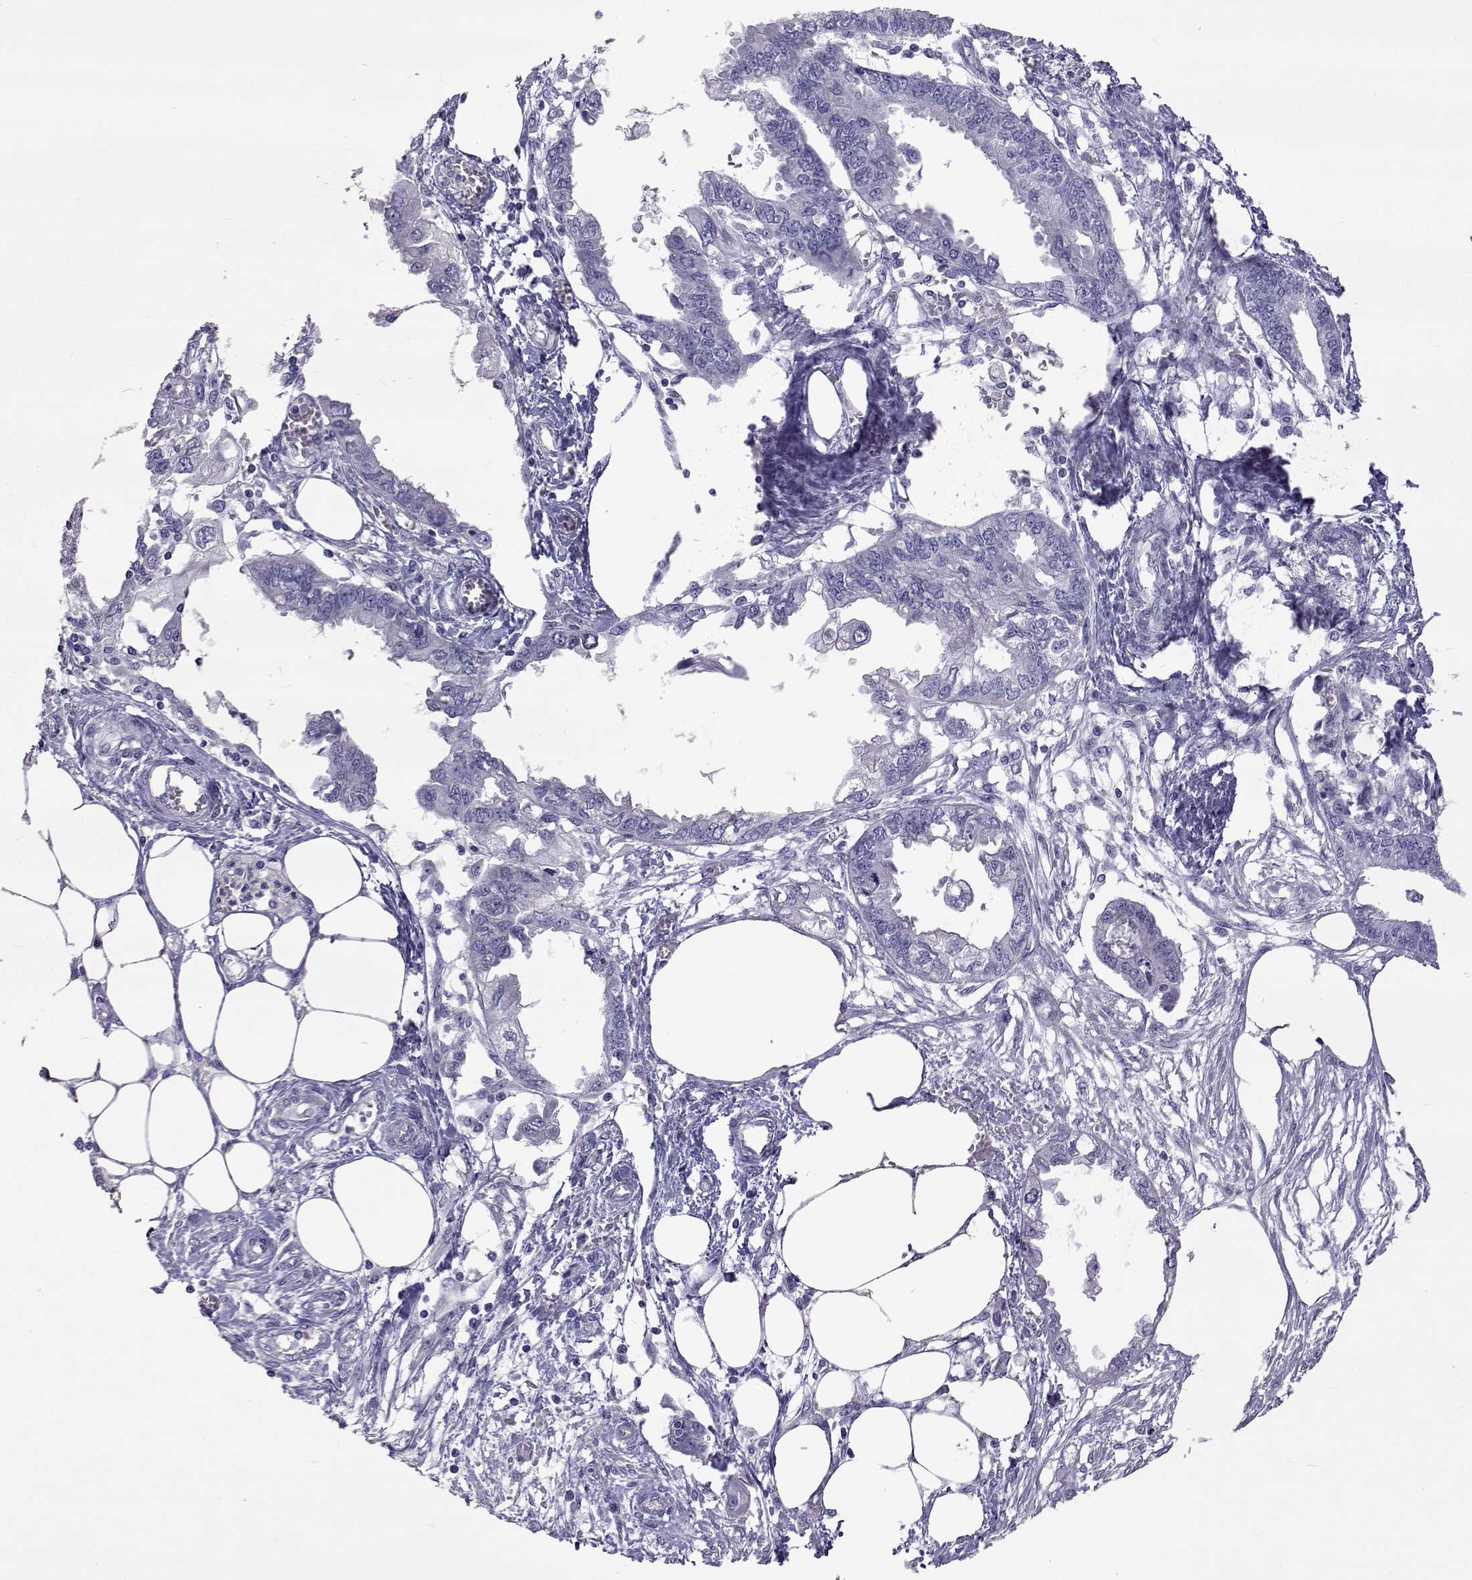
{"staining": {"intensity": "negative", "quantity": "none", "location": "none"}, "tissue": "endometrial cancer", "cell_type": "Tumor cells", "image_type": "cancer", "snomed": [{"axis": "morphology", "description": "Adenocarcinoma, NOS"}, {"axis": "morphology", "description": "Adenocarcinoma, metastatic, NOS"}, {"axis": "topography", "description": "Adipose tissue"}, {"axis": "topography", "description": "Endometrium"}], "caption": "Human metastatic adenocarcinoma (endometrial) stained for a protein using immunohistochemistry displays no staining in tumor cells.", "gene": "UMODL1", "patient": {"sex": "female", "age": 67}}